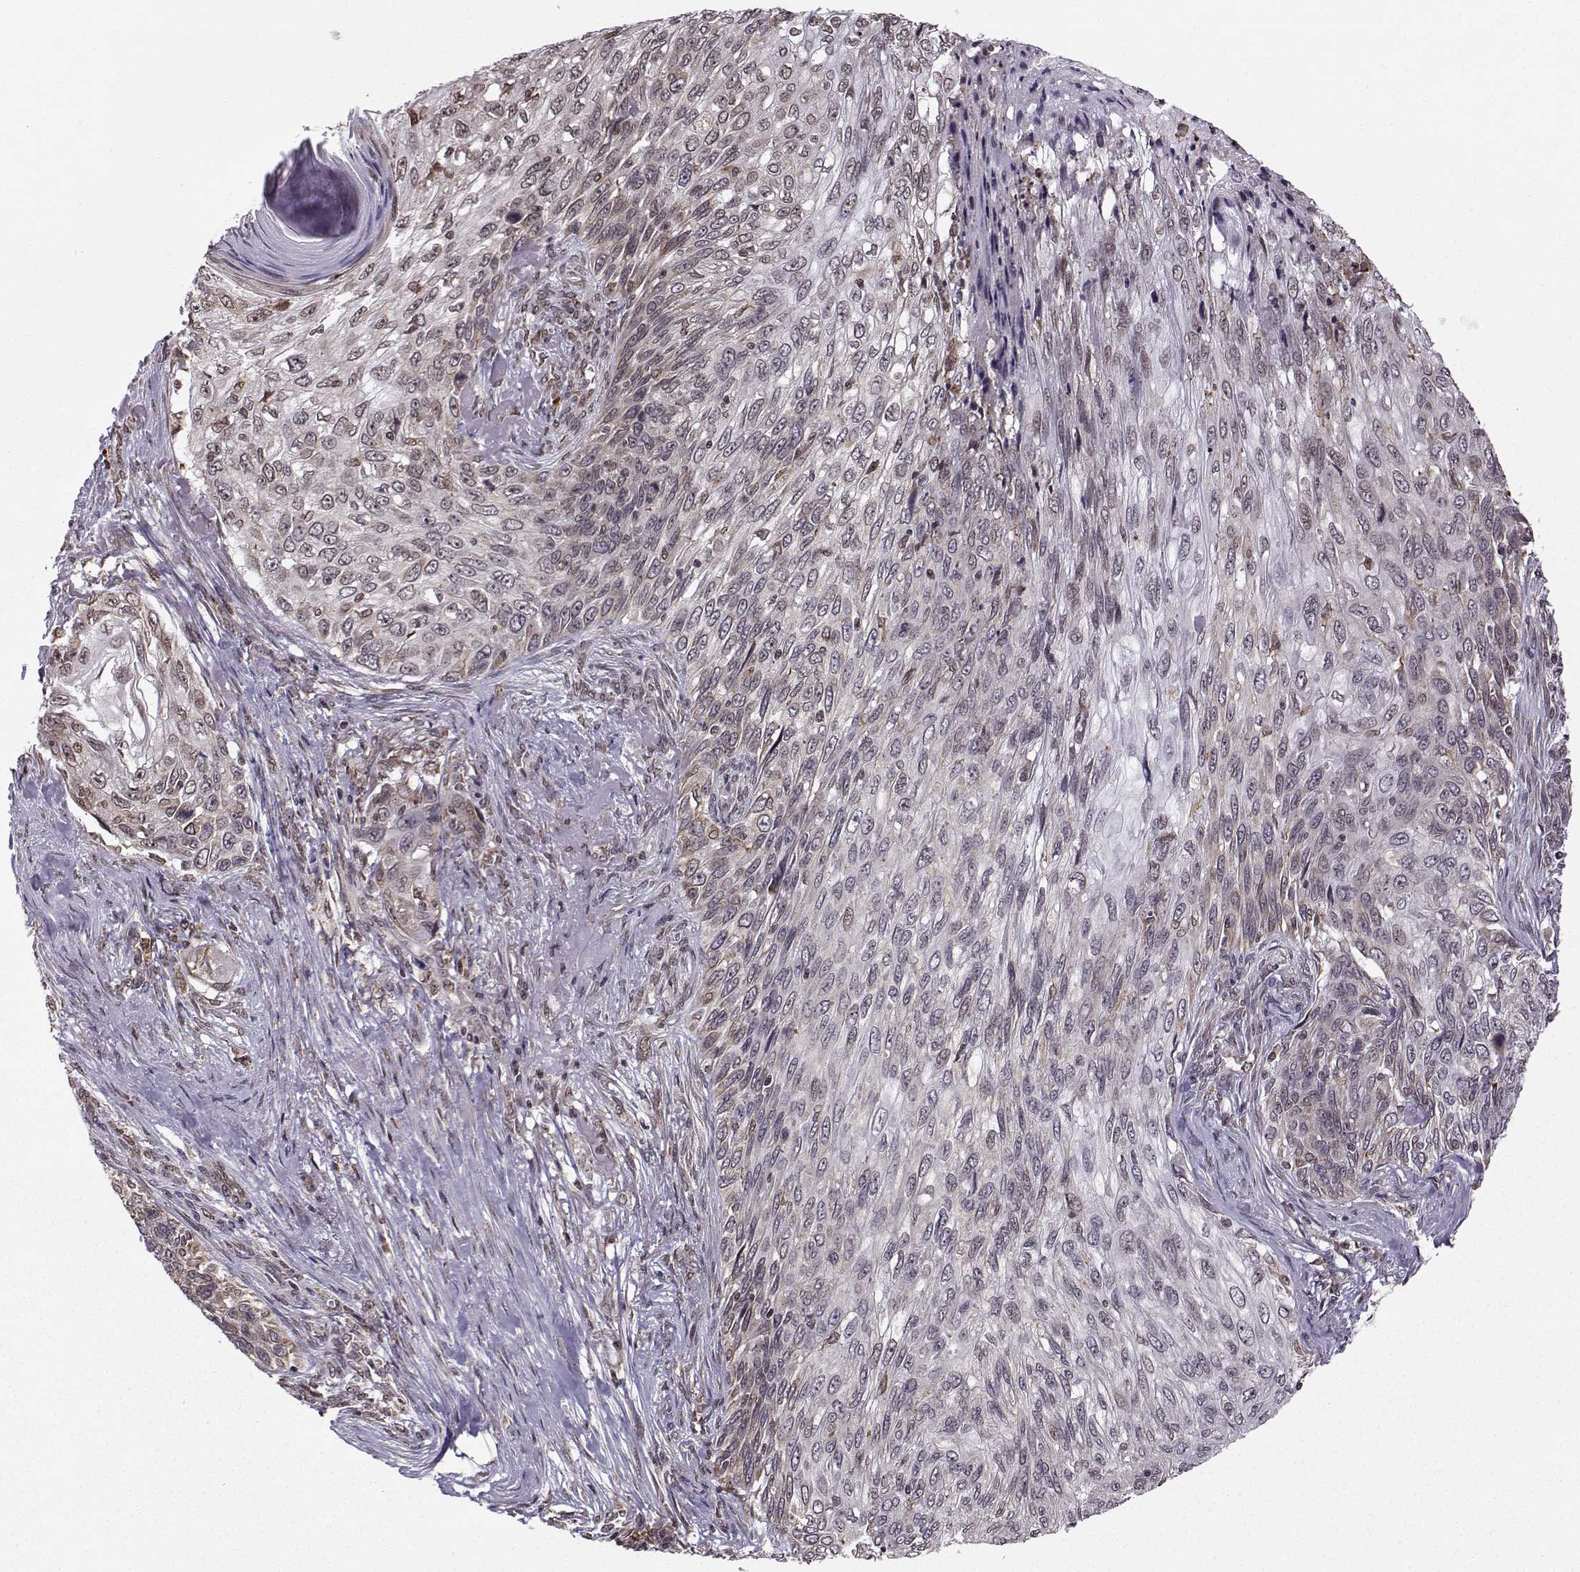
{"staining": {"intensity": "negative", "quantity": "none", "location": "none"}, "tissue": "skin cancer", "cell_type": "Tumor cells", "image_type": "cancer", "snomed": [{"axis": "morphology", "description": "Squamous cell carcinoma, NOS"}, {"axis": "topography", "description": "Skin"}], "caption": "Immunohistochemistry histopathology image of human skin squamous cell carcinoma stained for a protein (brown), which exhibits no expression in tumor cells.", "gene": "EZH1", "patient": {"sex": "male", "age": 92}}